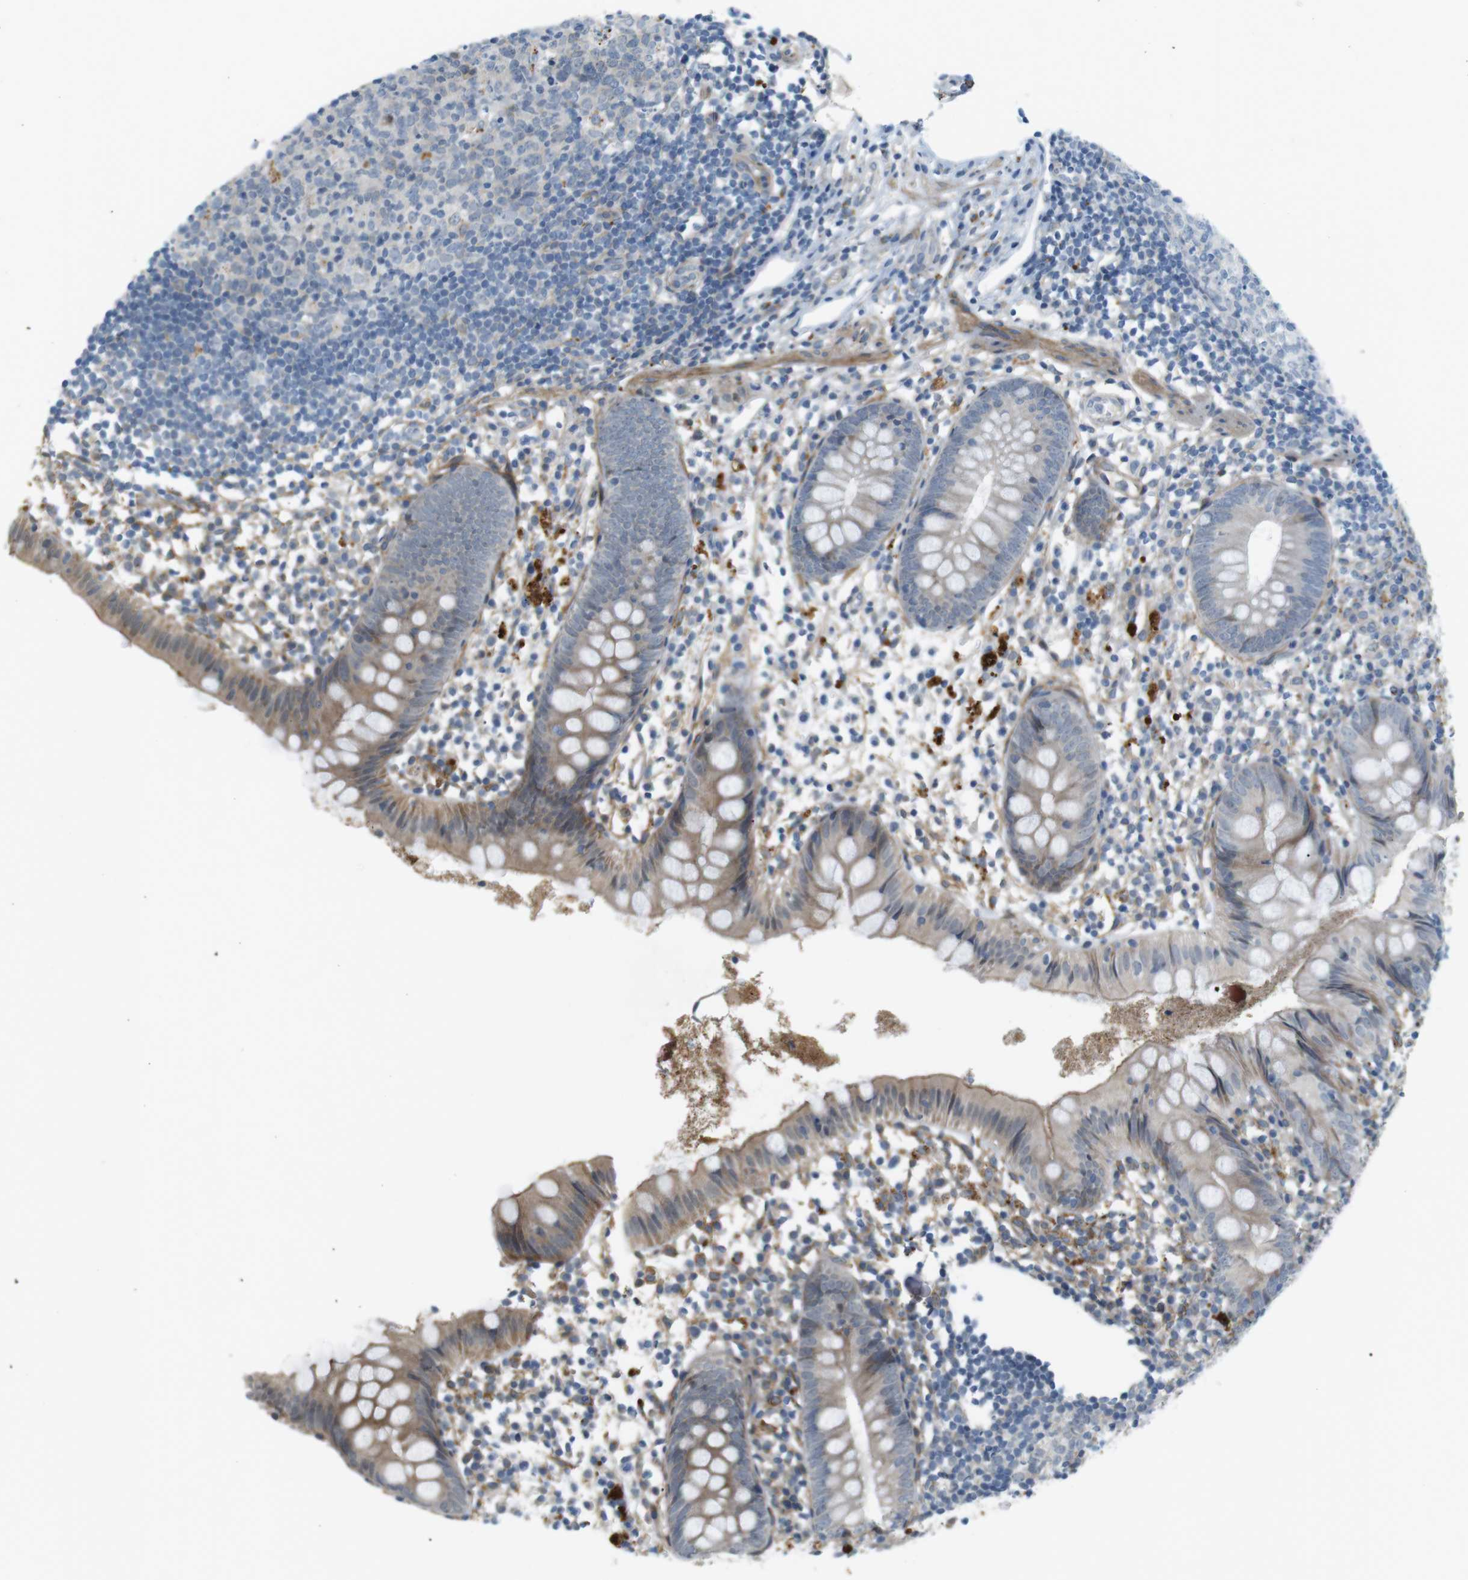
{"staining": {"intensity": "weak", "quantity": ">75%", "location": "cytoplasmic/membranous"}, "tissue": "appendix", "cell_type": "Glandular cells", "image_type": "normal", "snomed": [{"axis": "morphology", "description": "Normal tissue, NOS"}, {"axis": "topography", "description": "Appendix"}], "caption": "Appendix stained for a protein demonstrates weak cytoplasmic/membranous positivity in glandular cells.", "gene": "KANK2", "patient": {"sex": "female", "age": 20}}